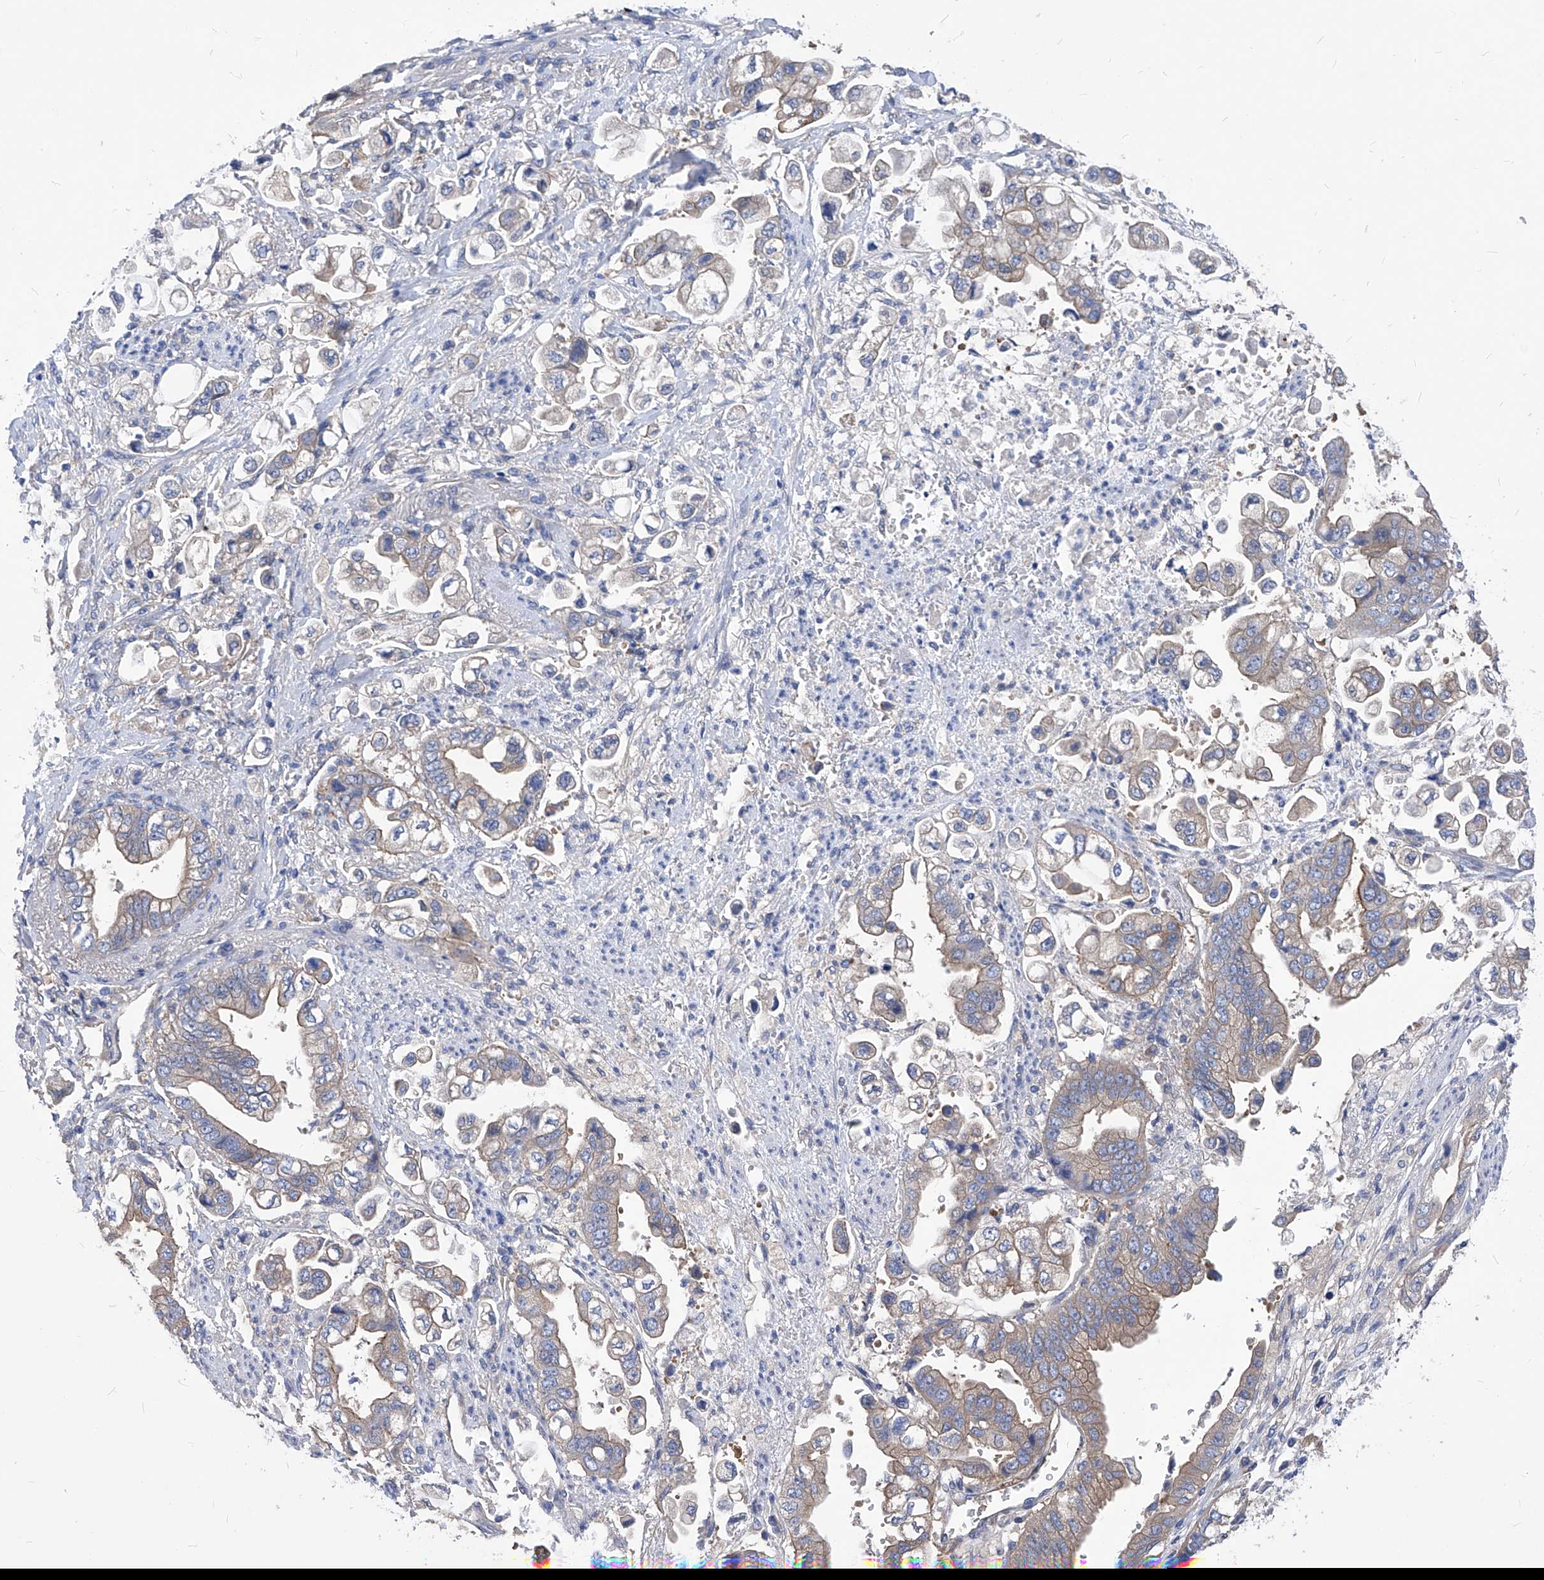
{"staining": {"intensity": "moderate", "quantity": "<25%", "location": "cytoplasmic/membranous"}, "tissue": "stomach cancer", "cell_type": "Tumor cells", "image_type": "cancer", "snomed": [{"axis": "morphology", "description": "Adenocarcinoma, NOS"}, {"axis": "topography", "description": "Stomach"}], "caption": "Human stomach cancer (adenocarcinoma) stained for a protein (brown) shows moderate cytoplasmic/membranous positive positivity in approximately <25% of tumor cells.", "gene": "XPNPEP1", "patient": {"sex": "male", "age": 62}}